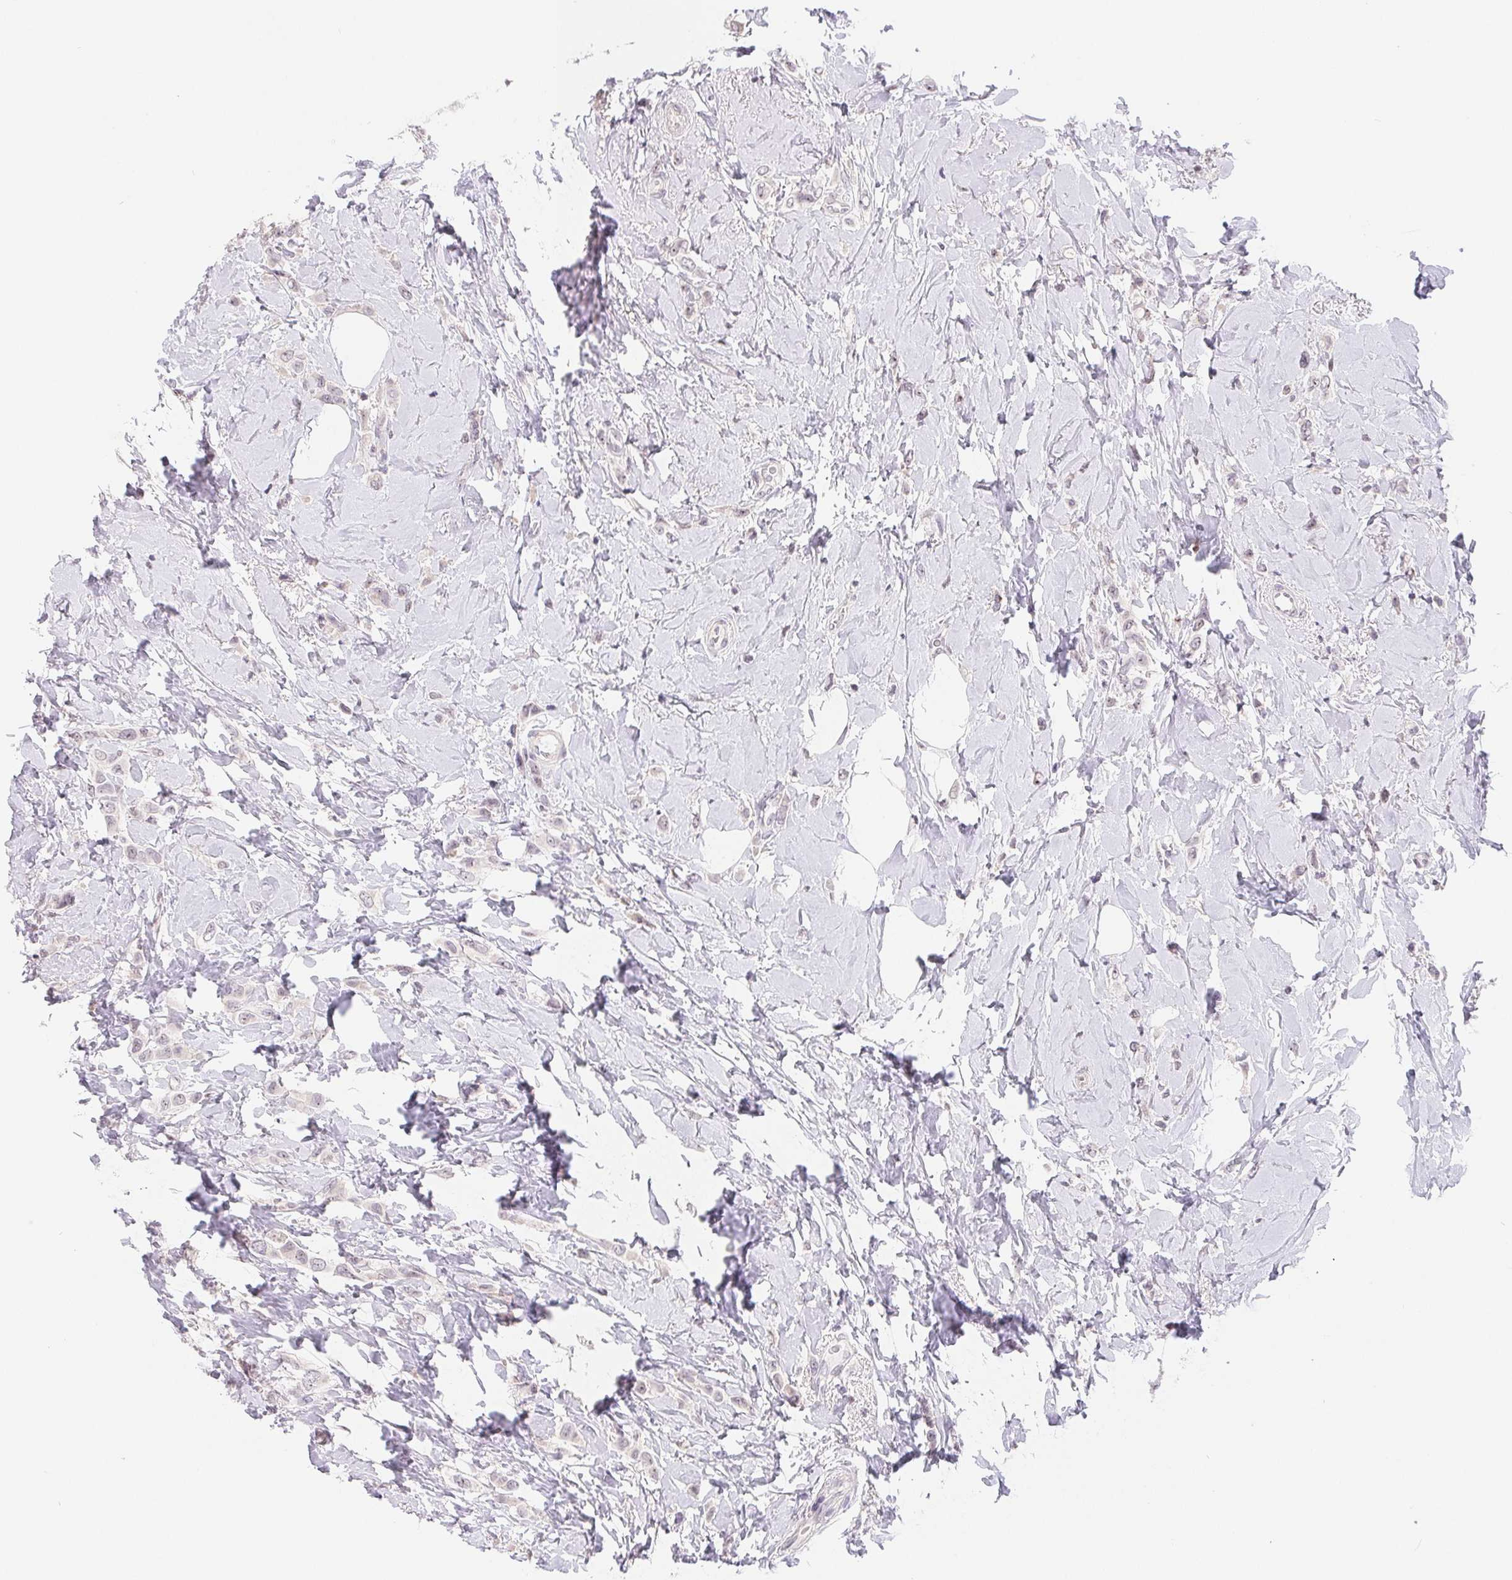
{"staining": {"intensity": "negative", "quantity": "none", "location": "none"}, "tissue": "breast cancer", "cell_type": "Tumor cells", "image_type": "cancer", "snomed": [{"axis": "morphology", "description": "Lobular carcinoma"}, {"axis": "topography", "description": "Breast"}], "caption": "Breast lobular carcinoma stained for a protein using immunohistochemistry displays no positivity tumor cells.", "gene": "LCA5L", "patient": {"sex": "female", "age": 66}}